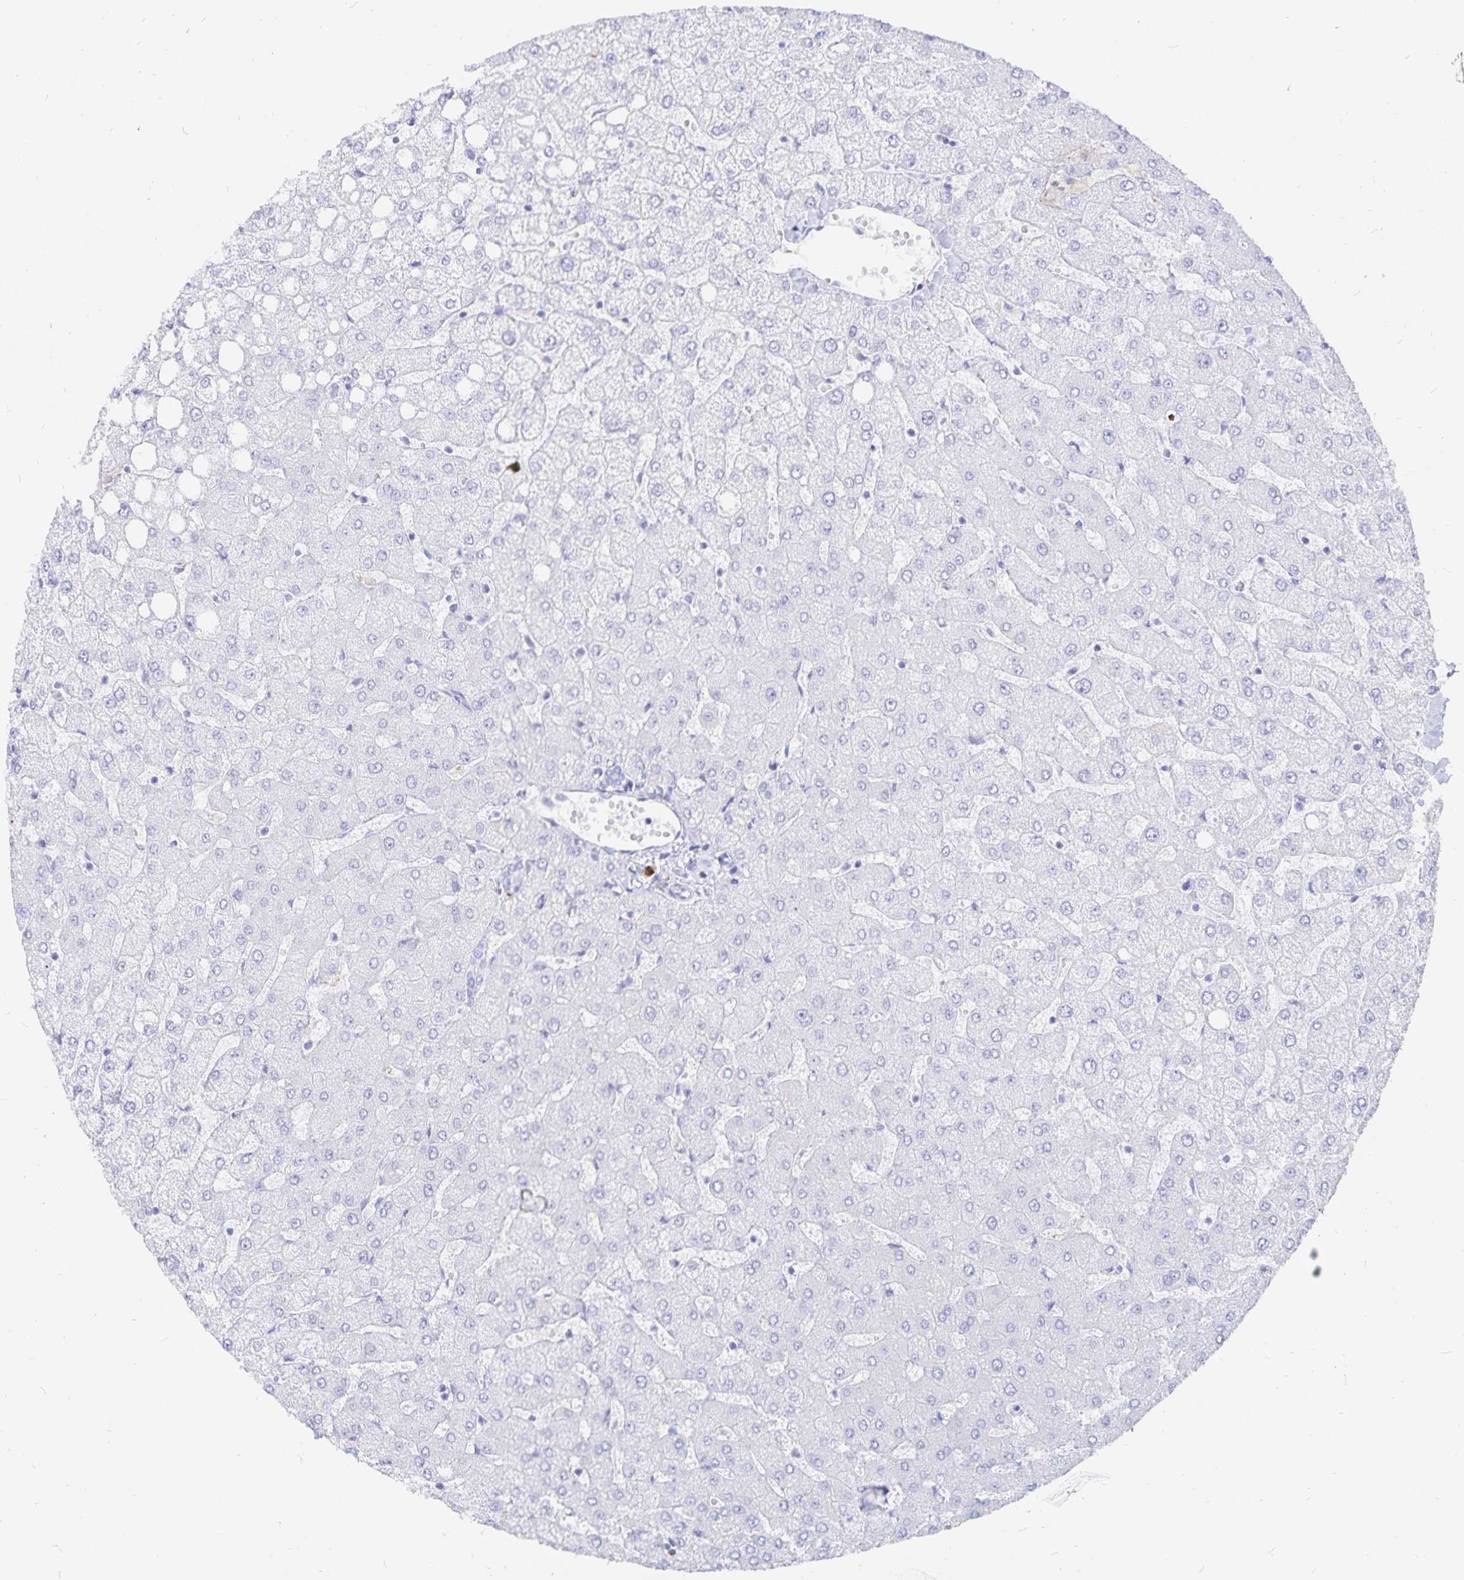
{"staining": {"intensity": "negative", "quantity": "none", "location": "none"}, "tissue": "liver", "cell_type": "Cholangiocytes", "image_type": "normal", "snomed": [{"axis": "morphology", "description": "Normal tissue, NOS"}, {"axis": "topography", "description": "Liver"}], "caption": "Immunohistochemistry photomicrograph of unremarkable human liver stained for a protein (brown), which reveals no staining in cholangiocytes.", "gene": "INSL5", "patient": {"sex": "female", "age": 54}}